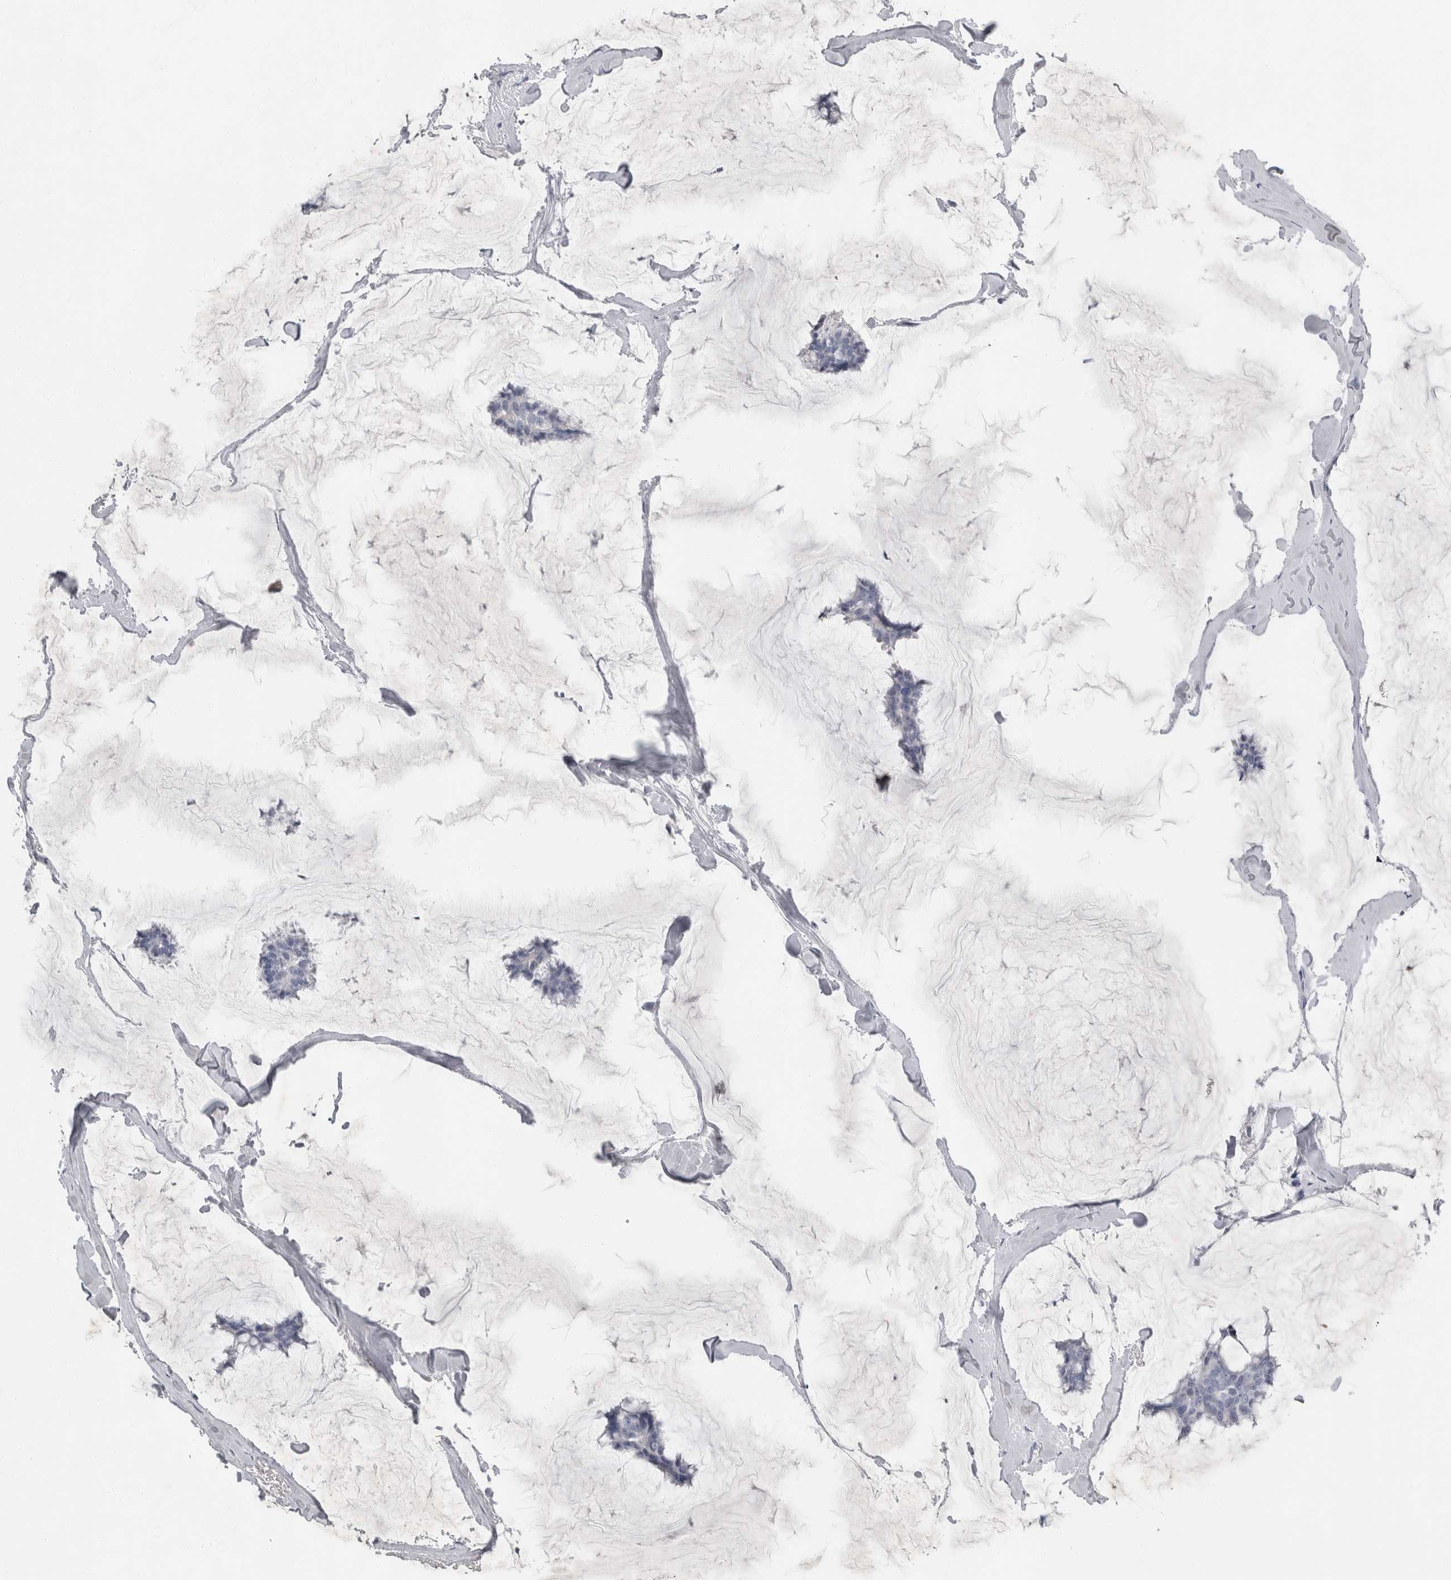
{"staining": {"intensity": "negative", "quantity": "none", "location": "none"}, "tissue": "breast cancer", "cell_type": "Tumor cells", "image_type": "cancer", "snomed": [{"axis": "morphology", "description": "Duct carcinoma"}, {"axis": "topography", "description": "Breast"}], "caption": "Immunohistochemistry micrograph of neoplastic tissue: breast cancer stained with DAB exhibits no significant protein positivity in tumor cells.", "gene": "FXYD7", "patient": {"sex": "female", "age": 93}}